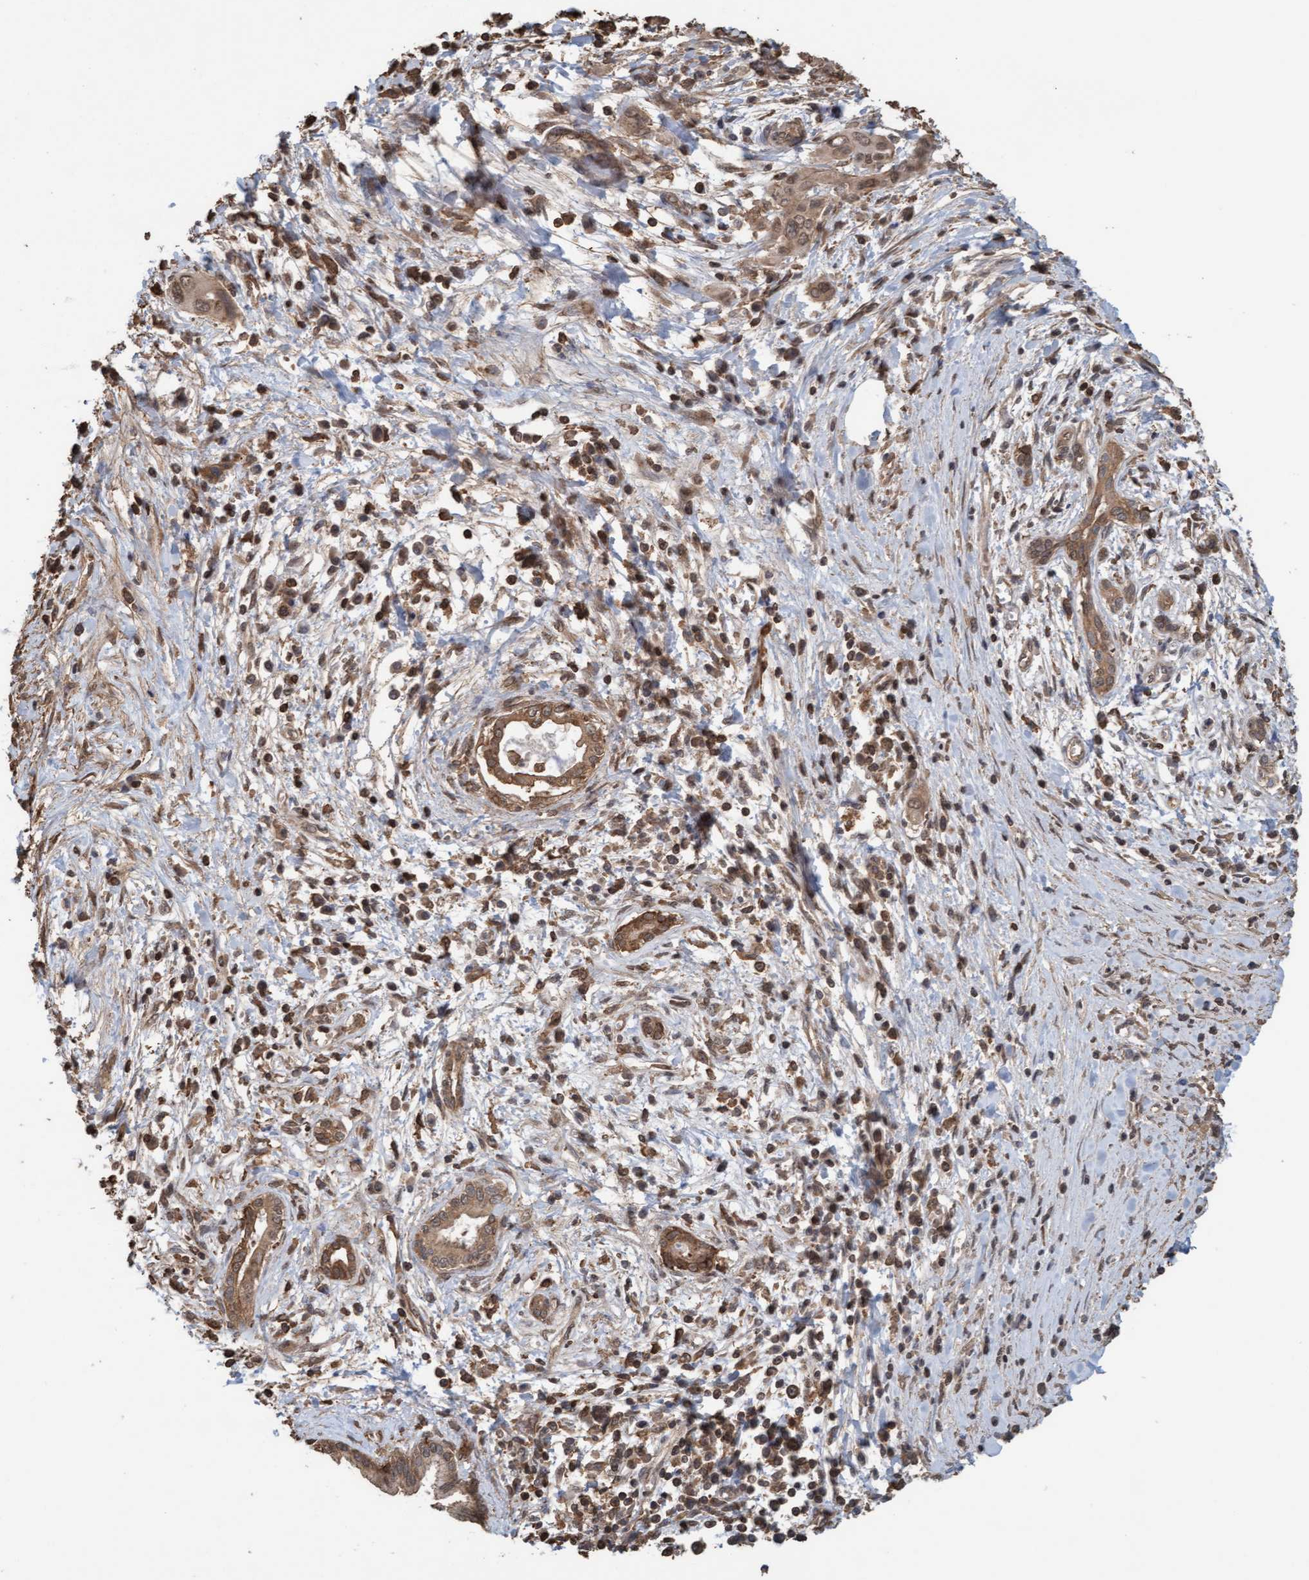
{"staining": {"intensity": "weak", "quantity": ">75%", "location": "cytoplasmic/membranous"}, "tissue": "pancreatic cancer", "cell_type": "Tumor cells", "image_type": "cancer", "snomed": [{"axis": "morphology", "description": "Adenocarcinoma, NOS"}, {"axis": "topography", "description": "Pancreas"}], "caption": "Brown immunohistochemical staining in pancreatic cancer reveals weak cytoplasmic/membranous positivity in about >75% of tumor cells. (DAB IHC with brightfield microscopy, high magnification).", "gene": "FXR2", "patient": {"sex": "male", "age": 58}}